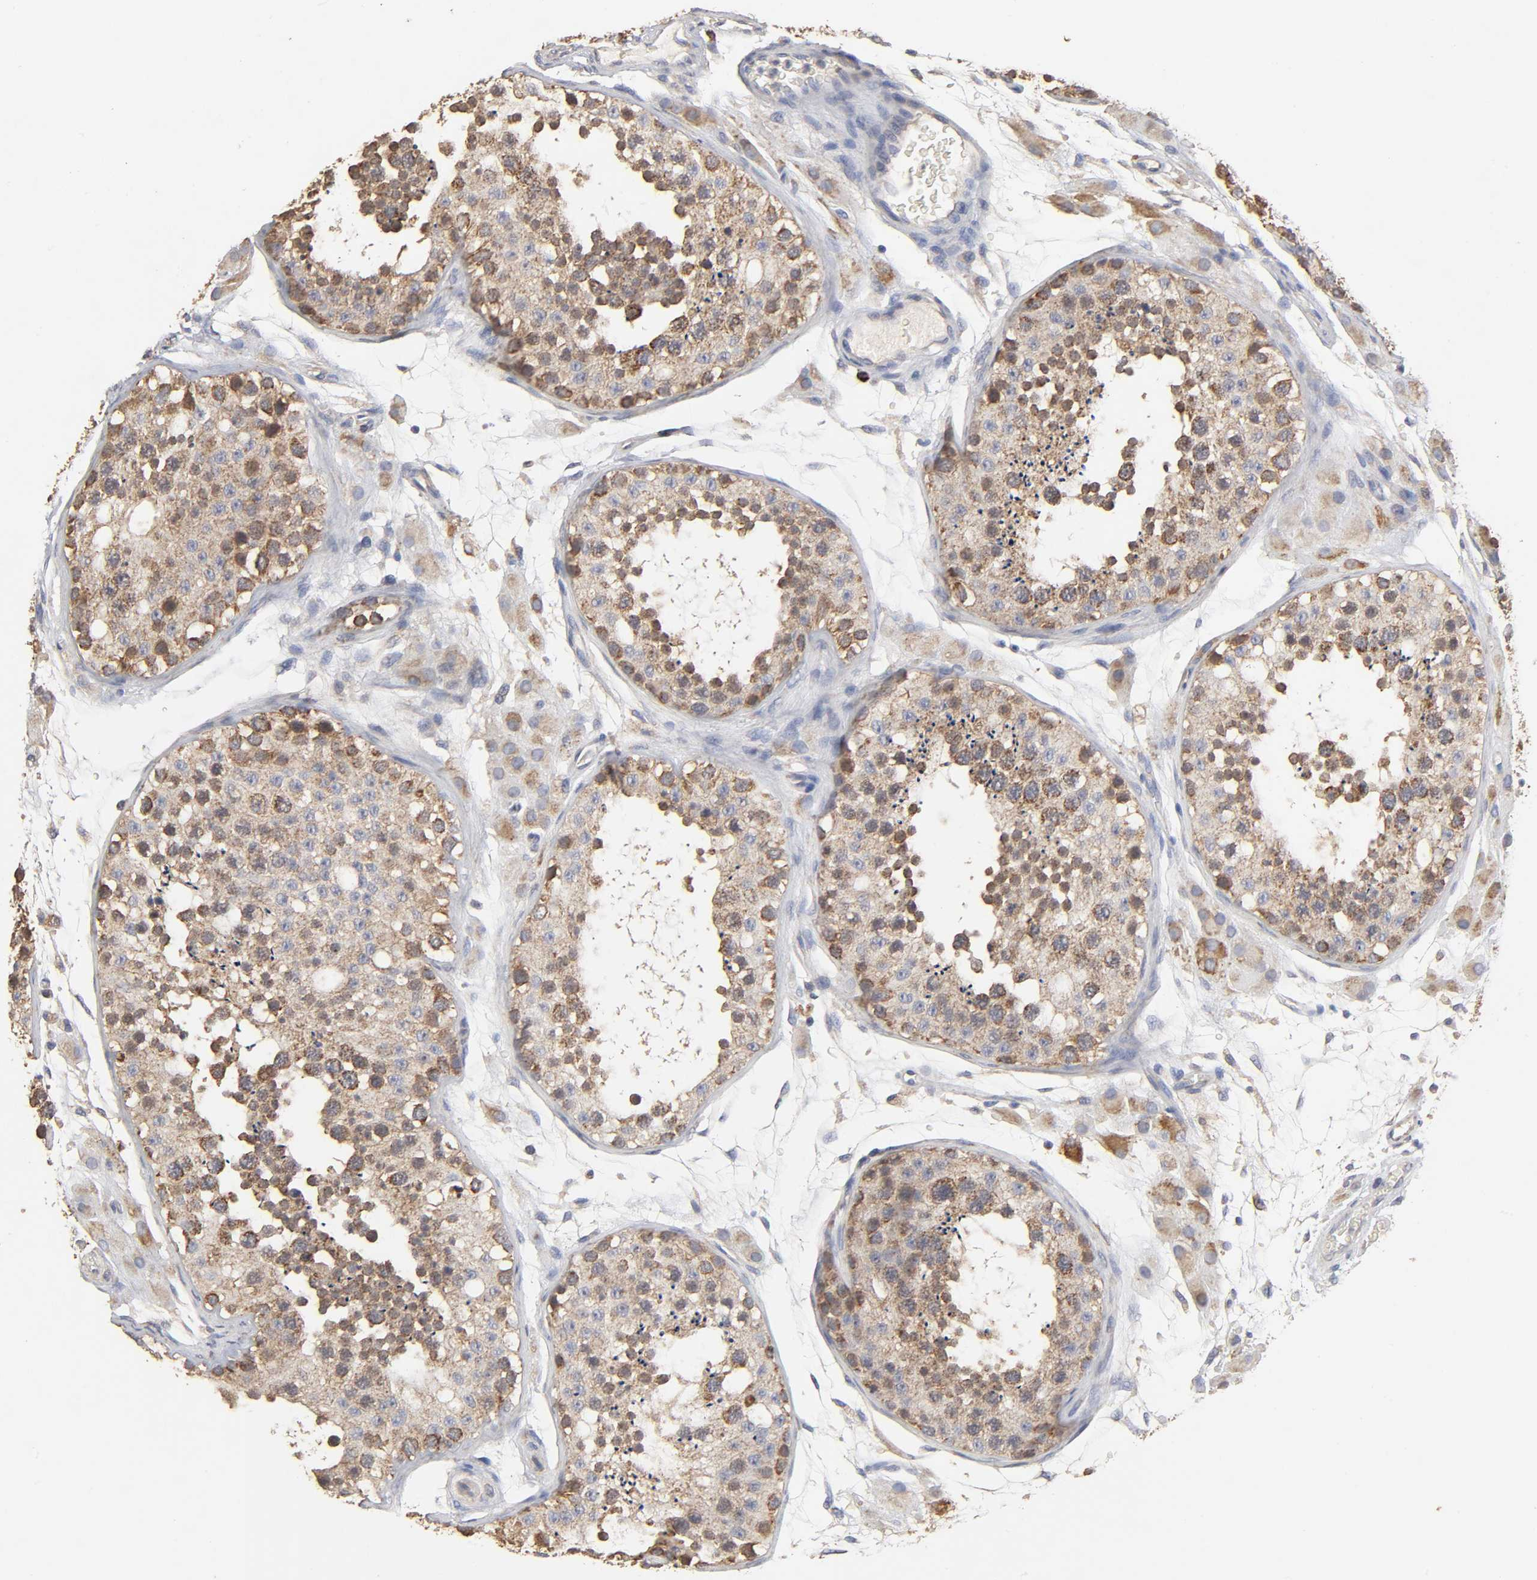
{"staining": {"intensity": "strong", "quantity": ">75%", "location": "cytoplasmic/membranous"}, "tissue": "testis", "cell_type": "Cells in seminiferous ducts", "image_type": "normal", "snomed": [{"axis": "morphology", "description": "Normal tissue, NOS"}, {"axis": "topography", "description": "Testis"}], "caption": "This micrograph displays normal testis stained with immunohistochemistry to label a protein in brown. The cytoplasmic/membranous of cells in seminiferous ducts show strong positivity for the protein. Nuclei are counter-stained blue.", "gene": "CYCS", "patient": {"sex": "male", "age": 26}}